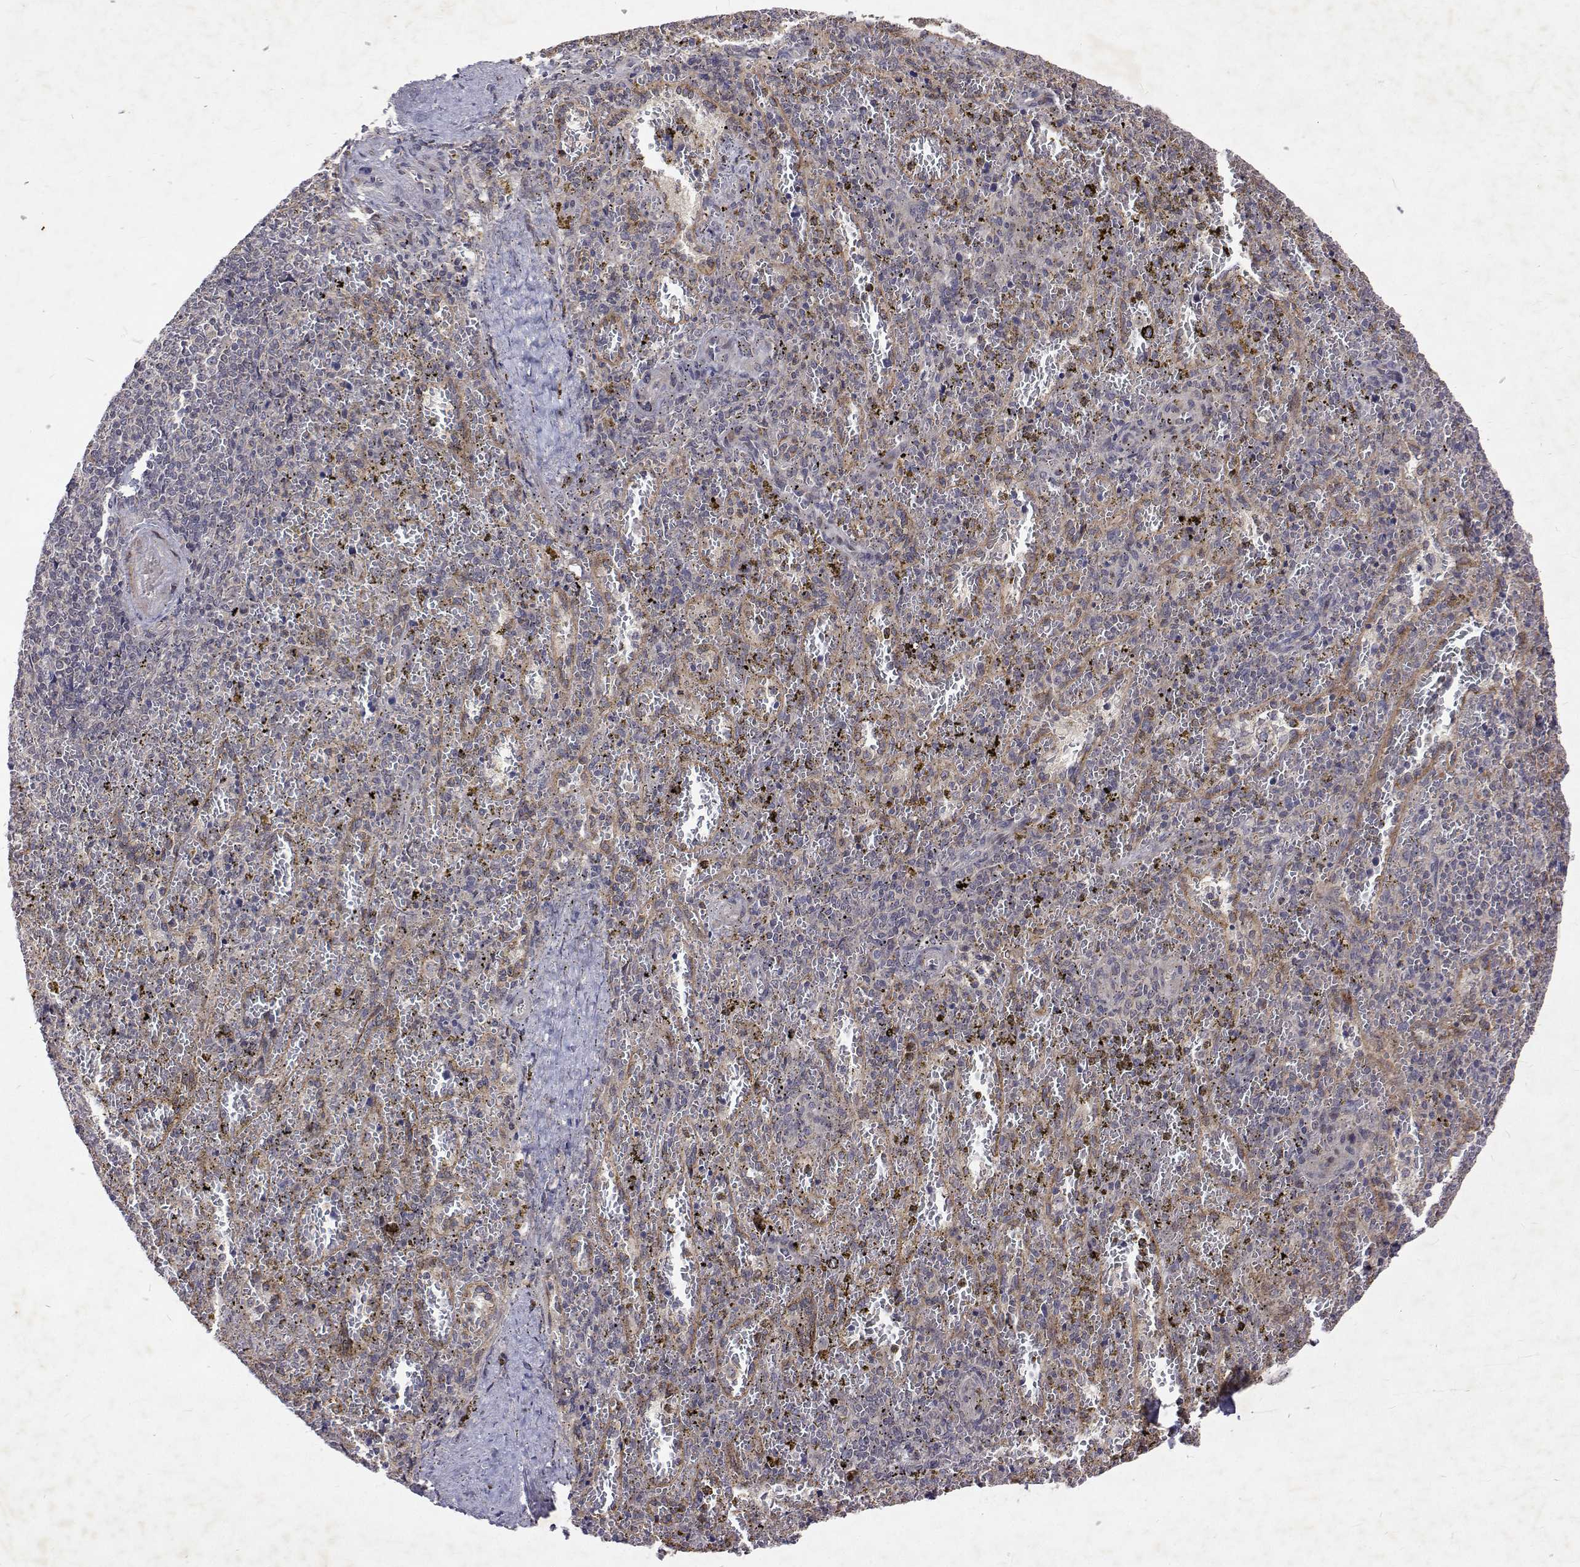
{"staining": {"intensity": "negative", "quantity": "none", "location": "none"}, "tissue": "spleen", "cell_type": "Cells in red pulp", "image_type": "normal", "snomed": [{"axis": "morphology", "description": "Normal tissue, NOS"}, {"axis": "topography", "description": "Spleen"}], "caption": "The photomicrograph shows no significant positivity in cells in red pulp of spleen.", "gene": "ALKBH8", "patient": {"sex": "female", "age": 50}}